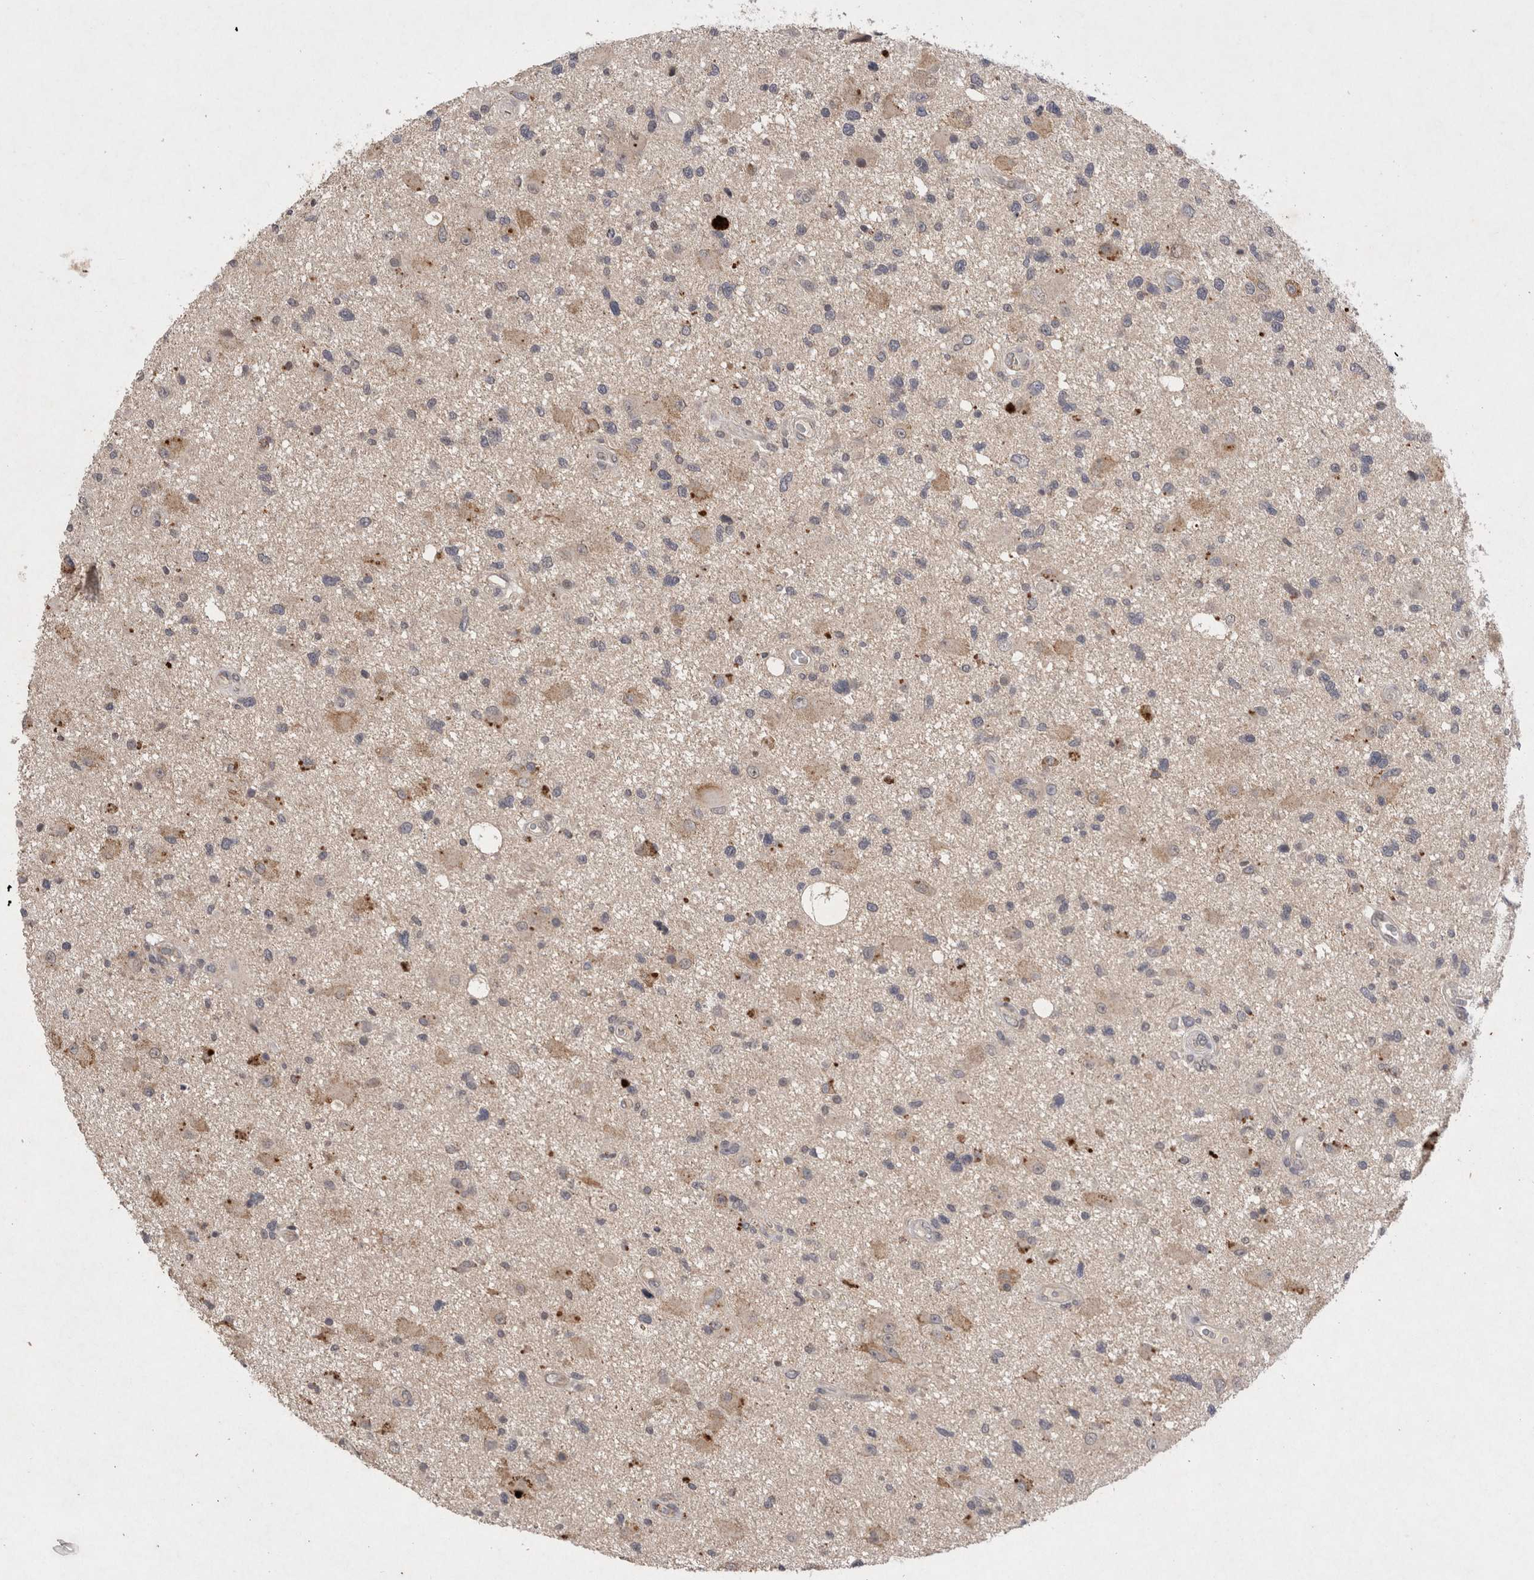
{"staining": {"intensity": "weak", "quantity": "25%-75%", "location": "cytoplasmic/membranous"}, "tissue": "glioma", "cell_type": "Tumor cells", "image_type": "cancer", "snomed": [{"axis": "morphology", "description": "Glioma, malignant, High grade"}, {"axis": "topography", "description": "Brain"}], "caption": "The immunohistochemical stain labels weak cytoplasmic/membranous staining in tumor cells of malignant high-grade glioma tissue.", "gene": "RASSF3", "patient": {"sex": "male", "age": 33}}